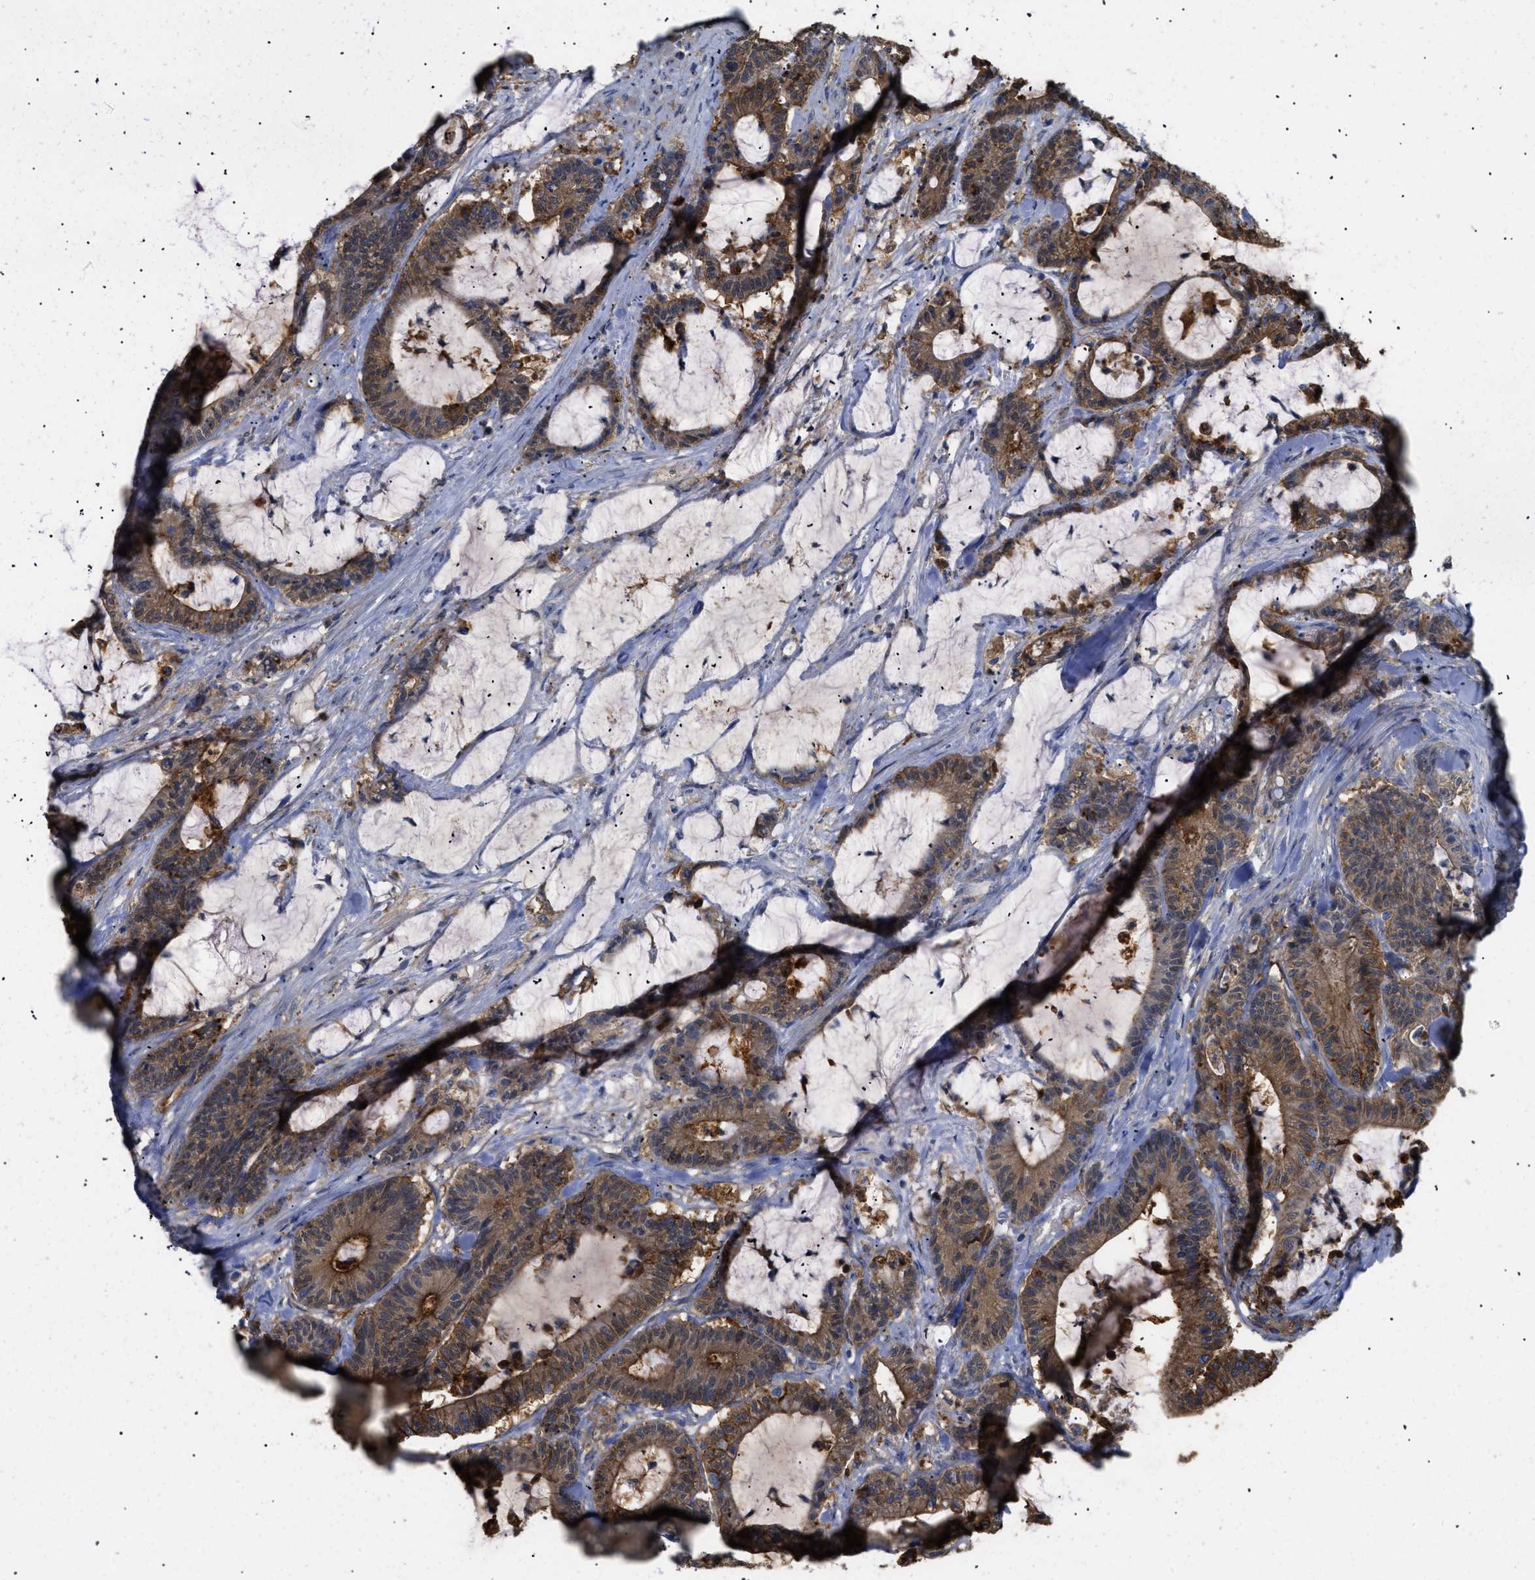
{"staining": {"intensity": "moderate", "quantity": ">75%", "location": "cytoplasmic/membranous"}, "tissue": "colorectal cancer", "cell_type": "Tumor cells", "image_type": "cancer", "snomed": [{"axis": "morphology", "description": "Adenocarcinoma, NOS"}, {"axis": "topography", "description": "Colon"}], "caption": "A medium amount of moderate cytoplasmic/membranous expression is identified in about >75% of tumor cells in colorectal adenocarcinoma tissue.", "gene": "ANXA4", "patient": {"sex": "female", "age": 84}}